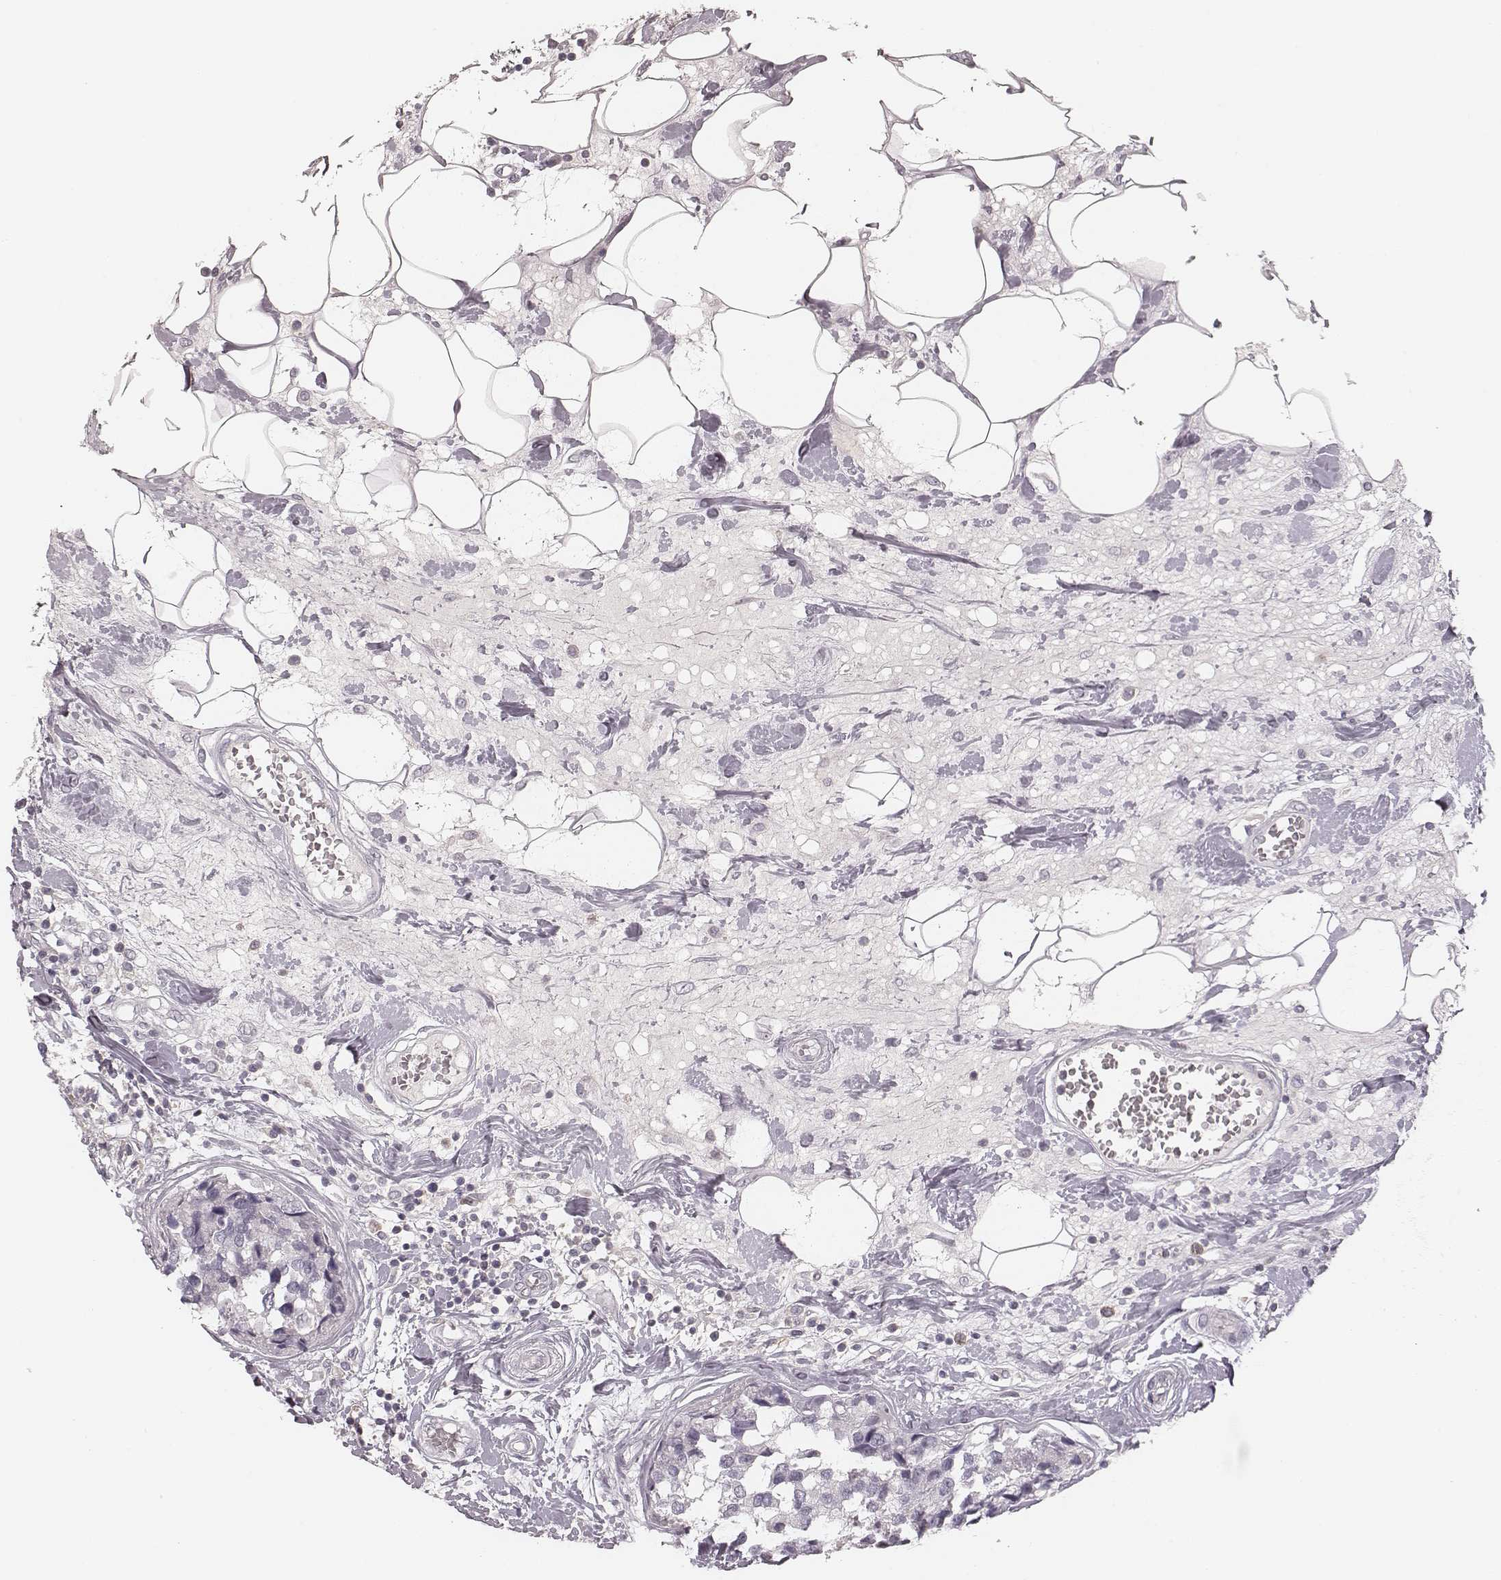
{"staining": {"intensity": "negative", "quantity": "none", "location": "none"}, "tissue": "breast cancer", "cell_type": "Tumor cells", "image_type": "cancer", "snomed": [{"axis": "morphology", "description": "Lobular carcinoma"}, {"axis": "topography", "description": "Breast"}], "caption": "This micrograph is of breast cancer stained with IHC to label a protein in brown with the nuclei are counter-stained blue. There is no staining in tumor cells.", "gene": "MSX1", "patient": {"sex": "female", "age": 59}}